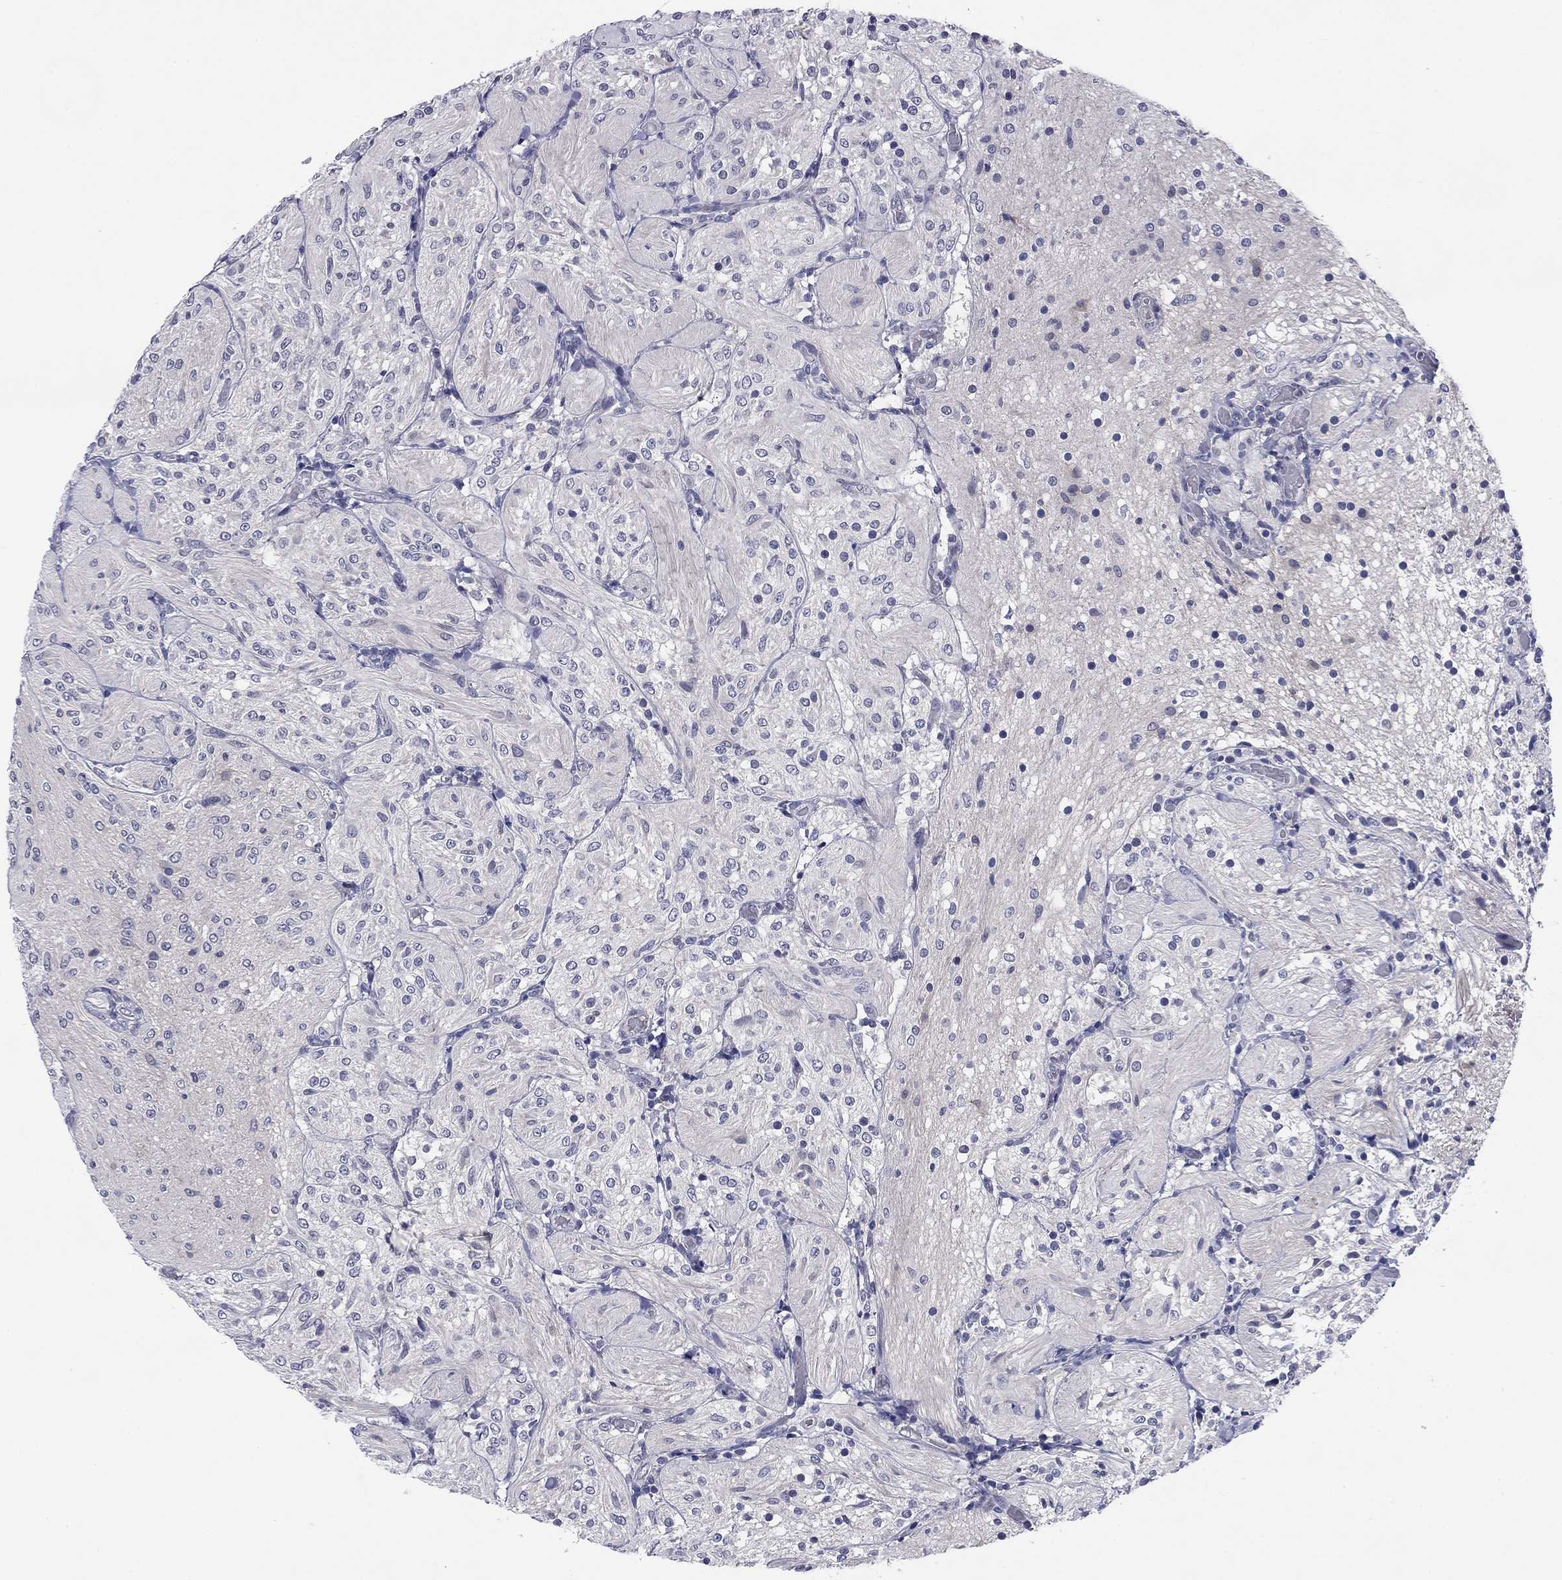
{"staining": {"intensity": "negative", "quantity": "none", "location": "none"}, "tissue": "glioma", "cell_type": "Tumor cells", "image_type": "cancer", "snomed": [{"axis": "morphology", "description": "Glioma, malignant, Low grade"}, {"axis": "topography", "description": "Brain"}], "caption": "Malignant glioma (low-grade) was stained to show a protein in brown. There is no significant staining in tumor cells.", "gene": "REXO5", "patient": {"sex": "male", "age": 3}}